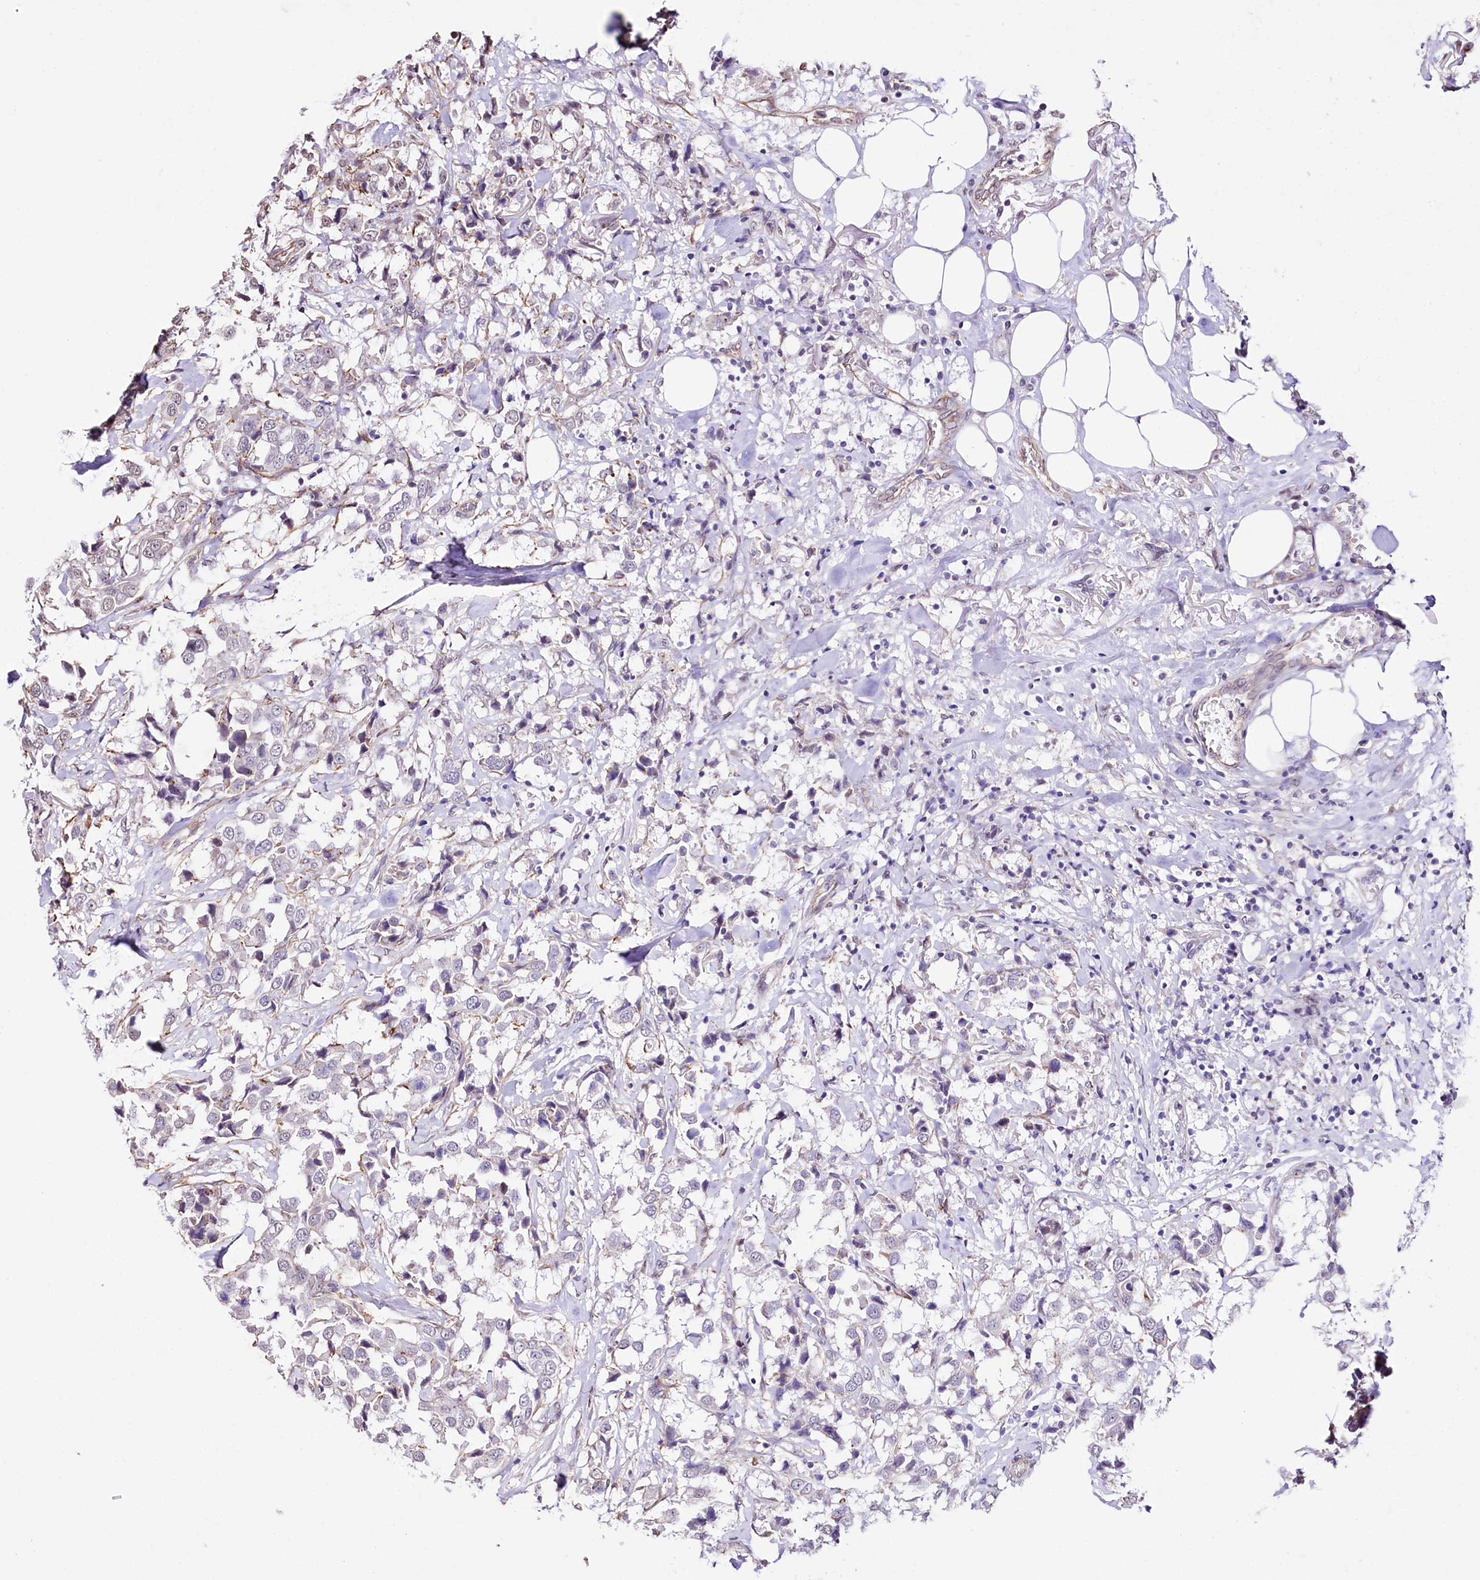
{"staining": {"intensity": "negative", "quantity": "none", "location": "none"}, "tissue": "breast cancer", "cell_type": "Tumor cells", "image_type": "cancer", "snomed": [{"axis": "morphology", "description": "Duct carcinoma"}, {"axis": "topography", "description": "Breast"}], "caption": "Immunohistochemistry (IHC) micrograph of breast cancer (infiltrating ductal carcinoma) stained for a protein (brown), which displays no positivity in tumor cells.", "gene": "ST7", "patient": {"sex": "female", "age": 80}}